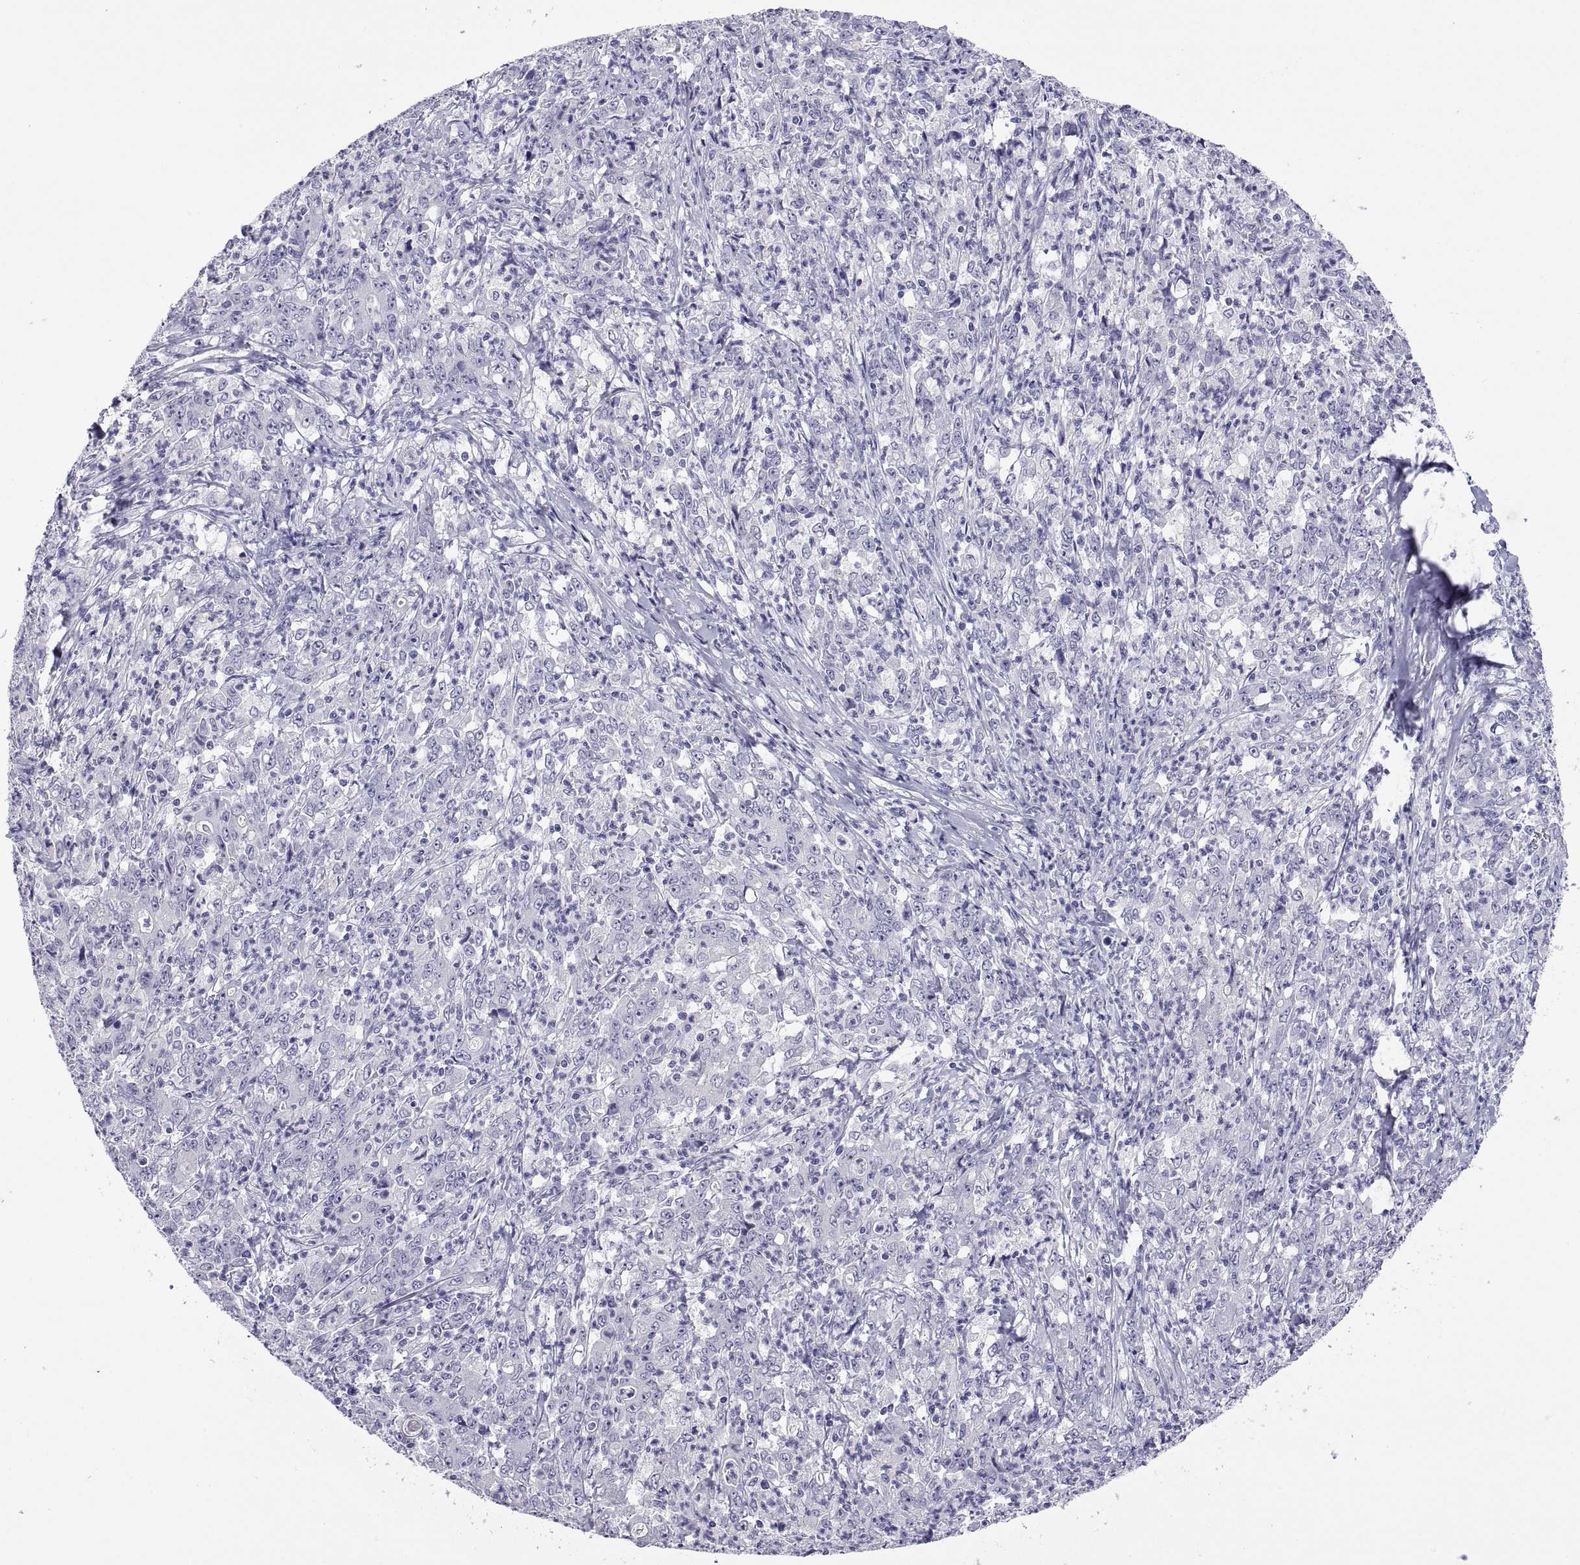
{"staining": {"intensity": "negative", "quantity": "none", "location": "none"}, "tissue": "stomach cancer", "cell_type": "Tumor cells", "image_type": "cancer", "snomed": [{"axis": "morphology", "description": "Adenocarcinoma, NOS"}, {"axis": "topography", "description": "Stomach, lower"}], "caption": "High power microscopy micrograph of an immunohistochemistry (IHC) image of adenocarcinoma (stomach), revealing no significant positivity in tumor cells. Brightfield microscopy of immunohistochemistry stained with DAB (brown) and hematoxylin (blue), captured at high magnification.", "gene": "VSX2", "patient": {"sex": "female", "age": 71}}